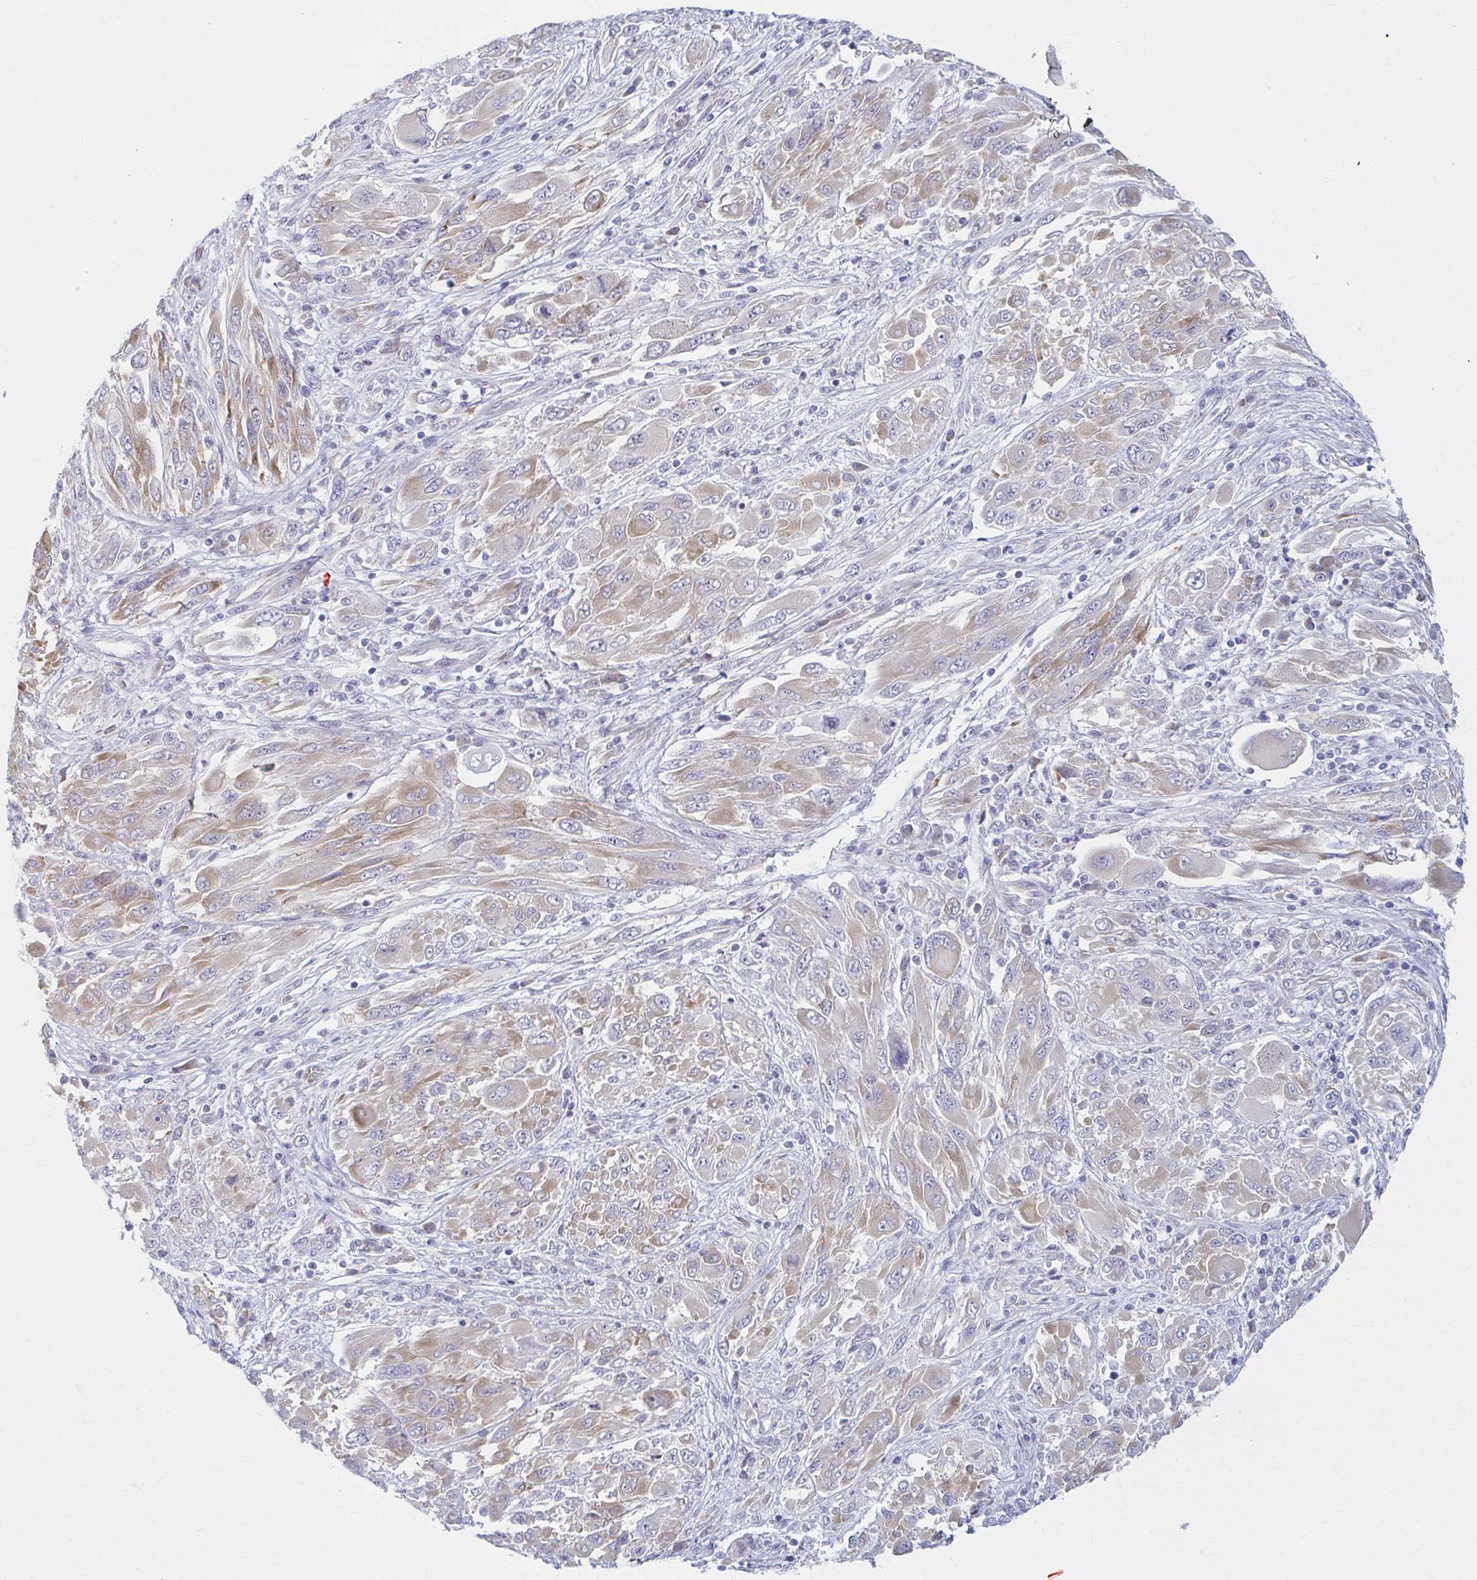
{"staining": {"intensity": "weak", "quantity": ">75%", "location": "cytoplasmic/membranous"}, "tissue": "melanoma", "cell_type": "Tumor cells", "image_type": "cancer", "snomed": [{"axis": "morphology", "description": "Malignant melanoma, NOS"}, {"axis": "topography", "description": "Skin"}], "caption": "An image of human melanoma stained for a protein displays weak cytoplasmic/membranous brown staining in tumor cells.", "gene": "PRKRA", "patient": {"sex": "female", "age": 91}}